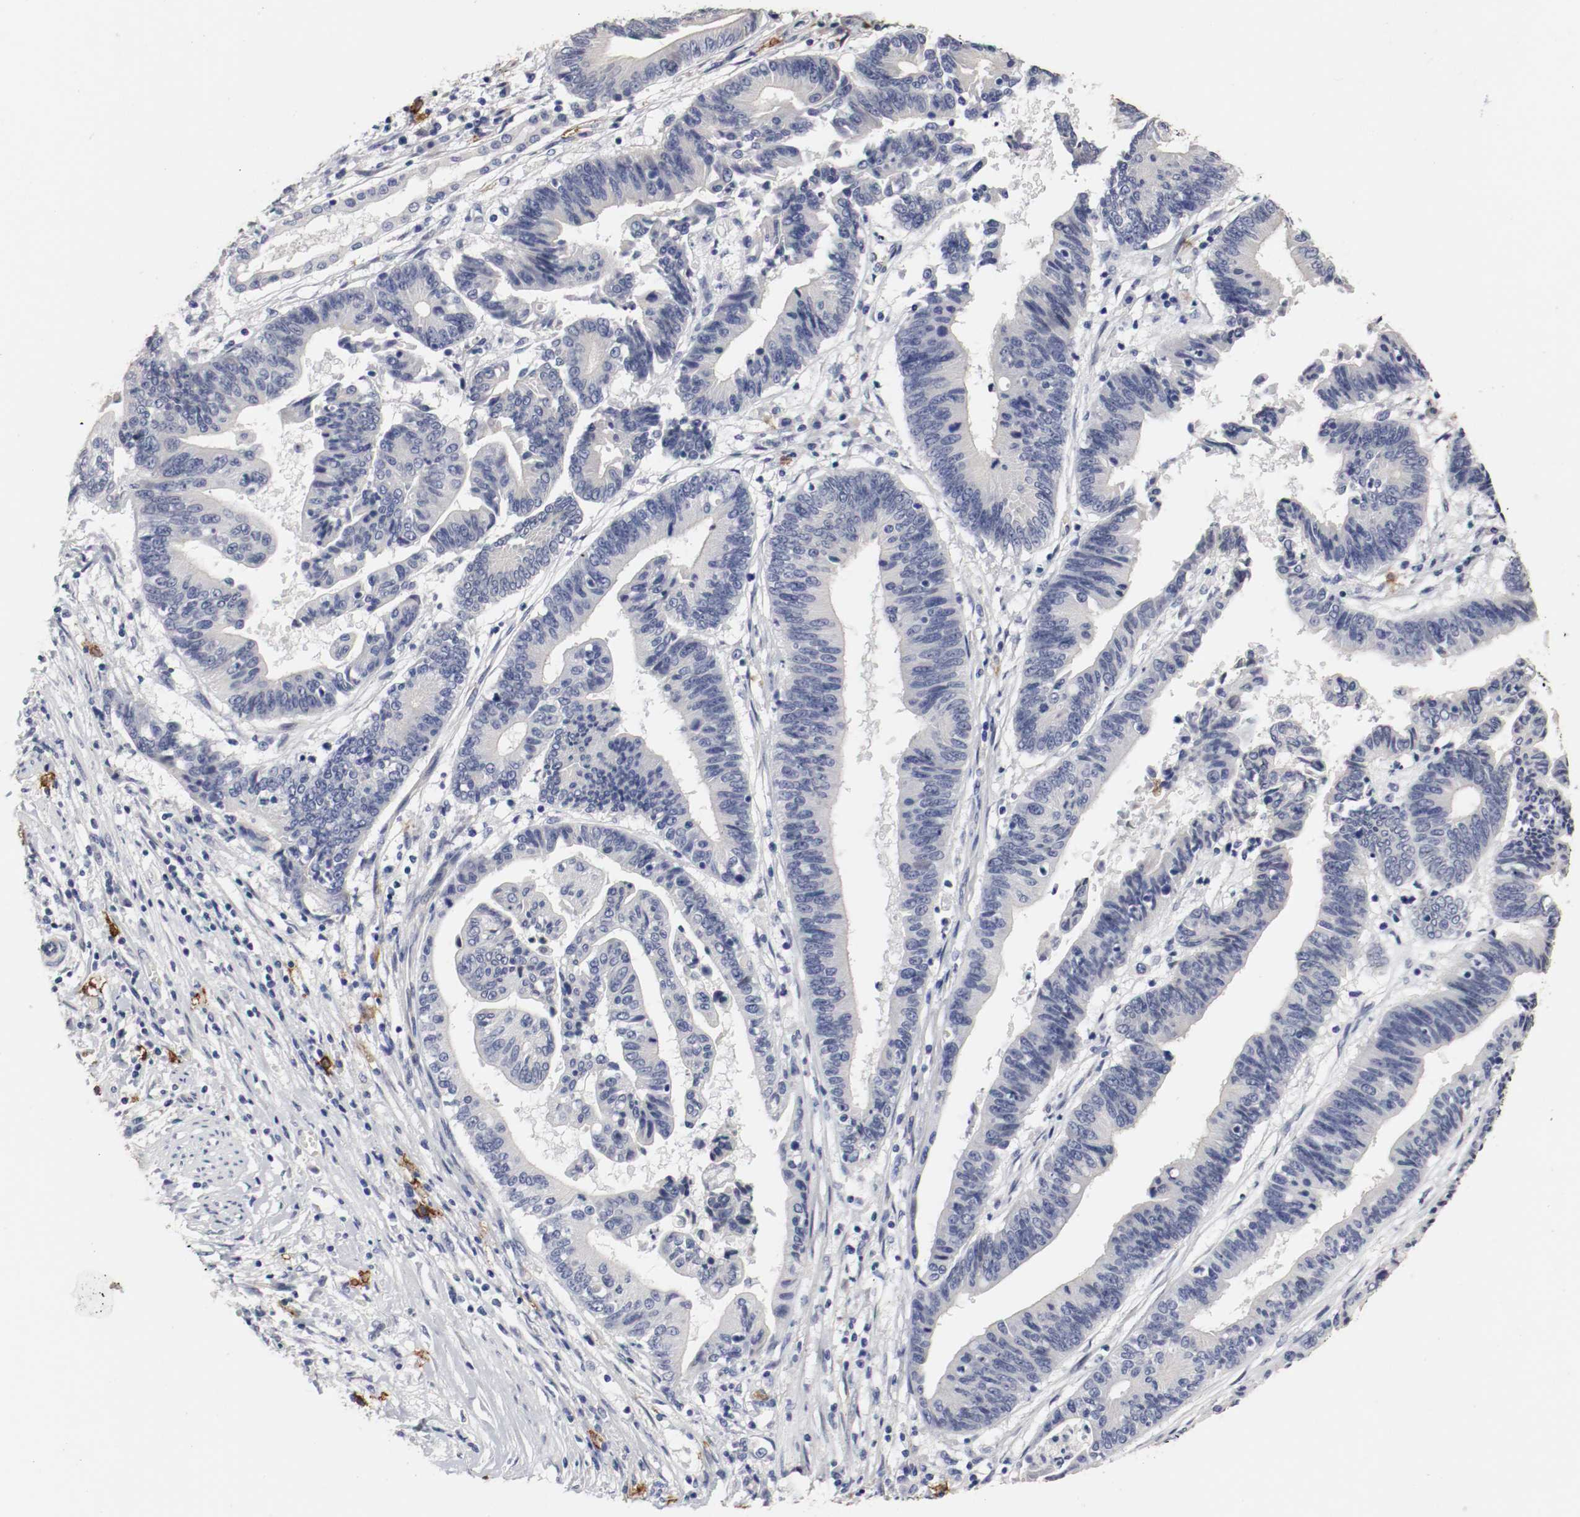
{"staining": {"intensity": "negative", "quantity": "none", "location": "none"}, "tissue": "pancreatic cancer", "cell_type": "Tumor cells", "image_type": "cancer", "snomed": [{"axis": "morphology", "description": "Adenocarcinoma, NOS"}, {"axis": "topography", "description": "Pancreas"}], "caption": "Immunohistochemical staining of pancreatic adenocarcinoma displays no significant expression in tumor cells.", "gene": "KIT", "patient": {"sex": "female", "age": 48}}